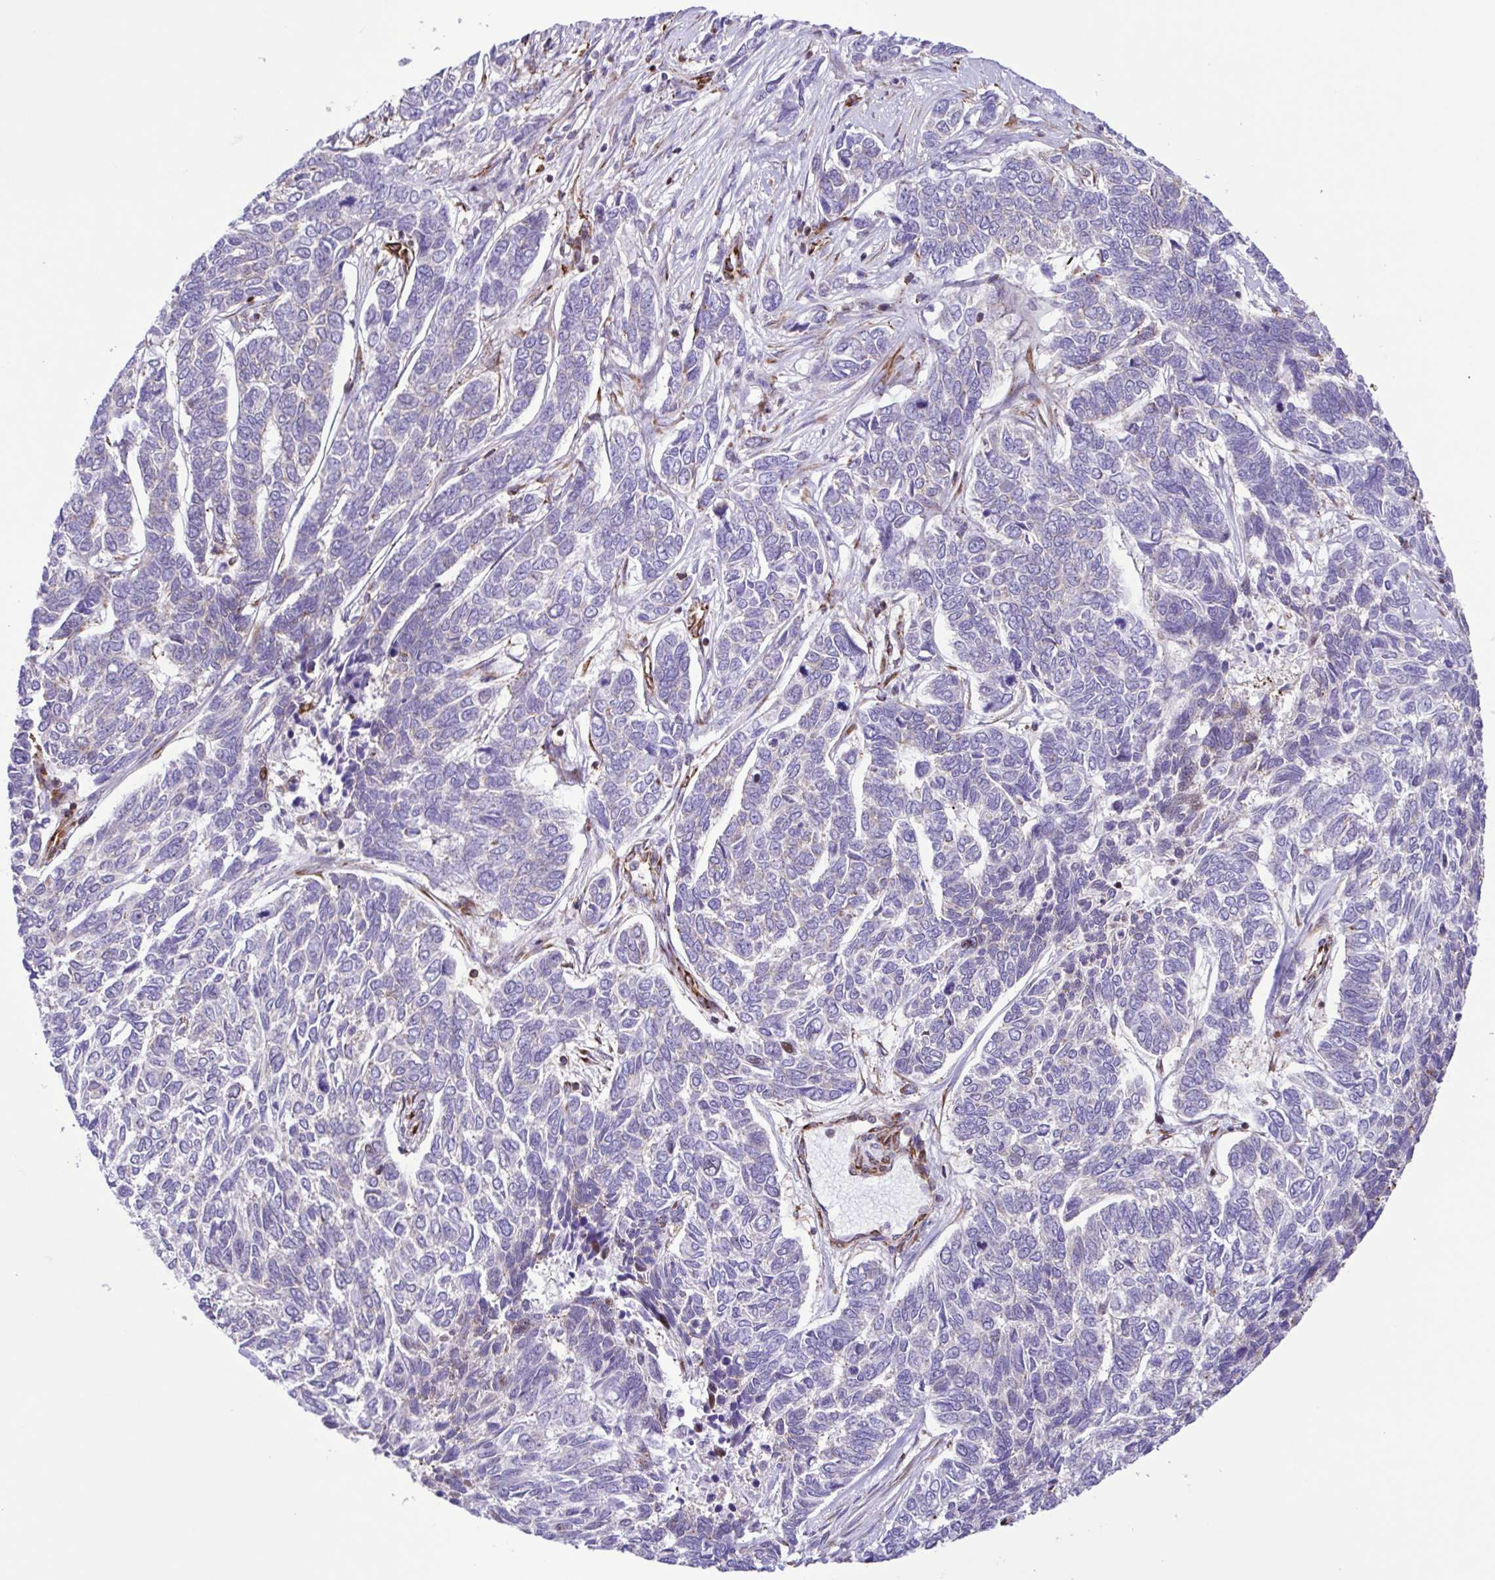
{"staining": {"intensity": "negative", "quantity": "none", "location": "none"}, "tissue": "skin cancer", "cell_type": "Tumor cells", "image_type": "cancer", "snomed": [{"axis": "morphology", "description": "Basal cell carcinoma"}, {"axis": "topography", "description": "Skin"}], "caption": "This image is of skin basal cell carcinoma stained with immunohistochemistry to label a protein in brown with the nuclei are counter-stained blue. There is no positivity in tumor cells.", "gene": "FLT1", "patient": {"sex": "female", "age": 65}}